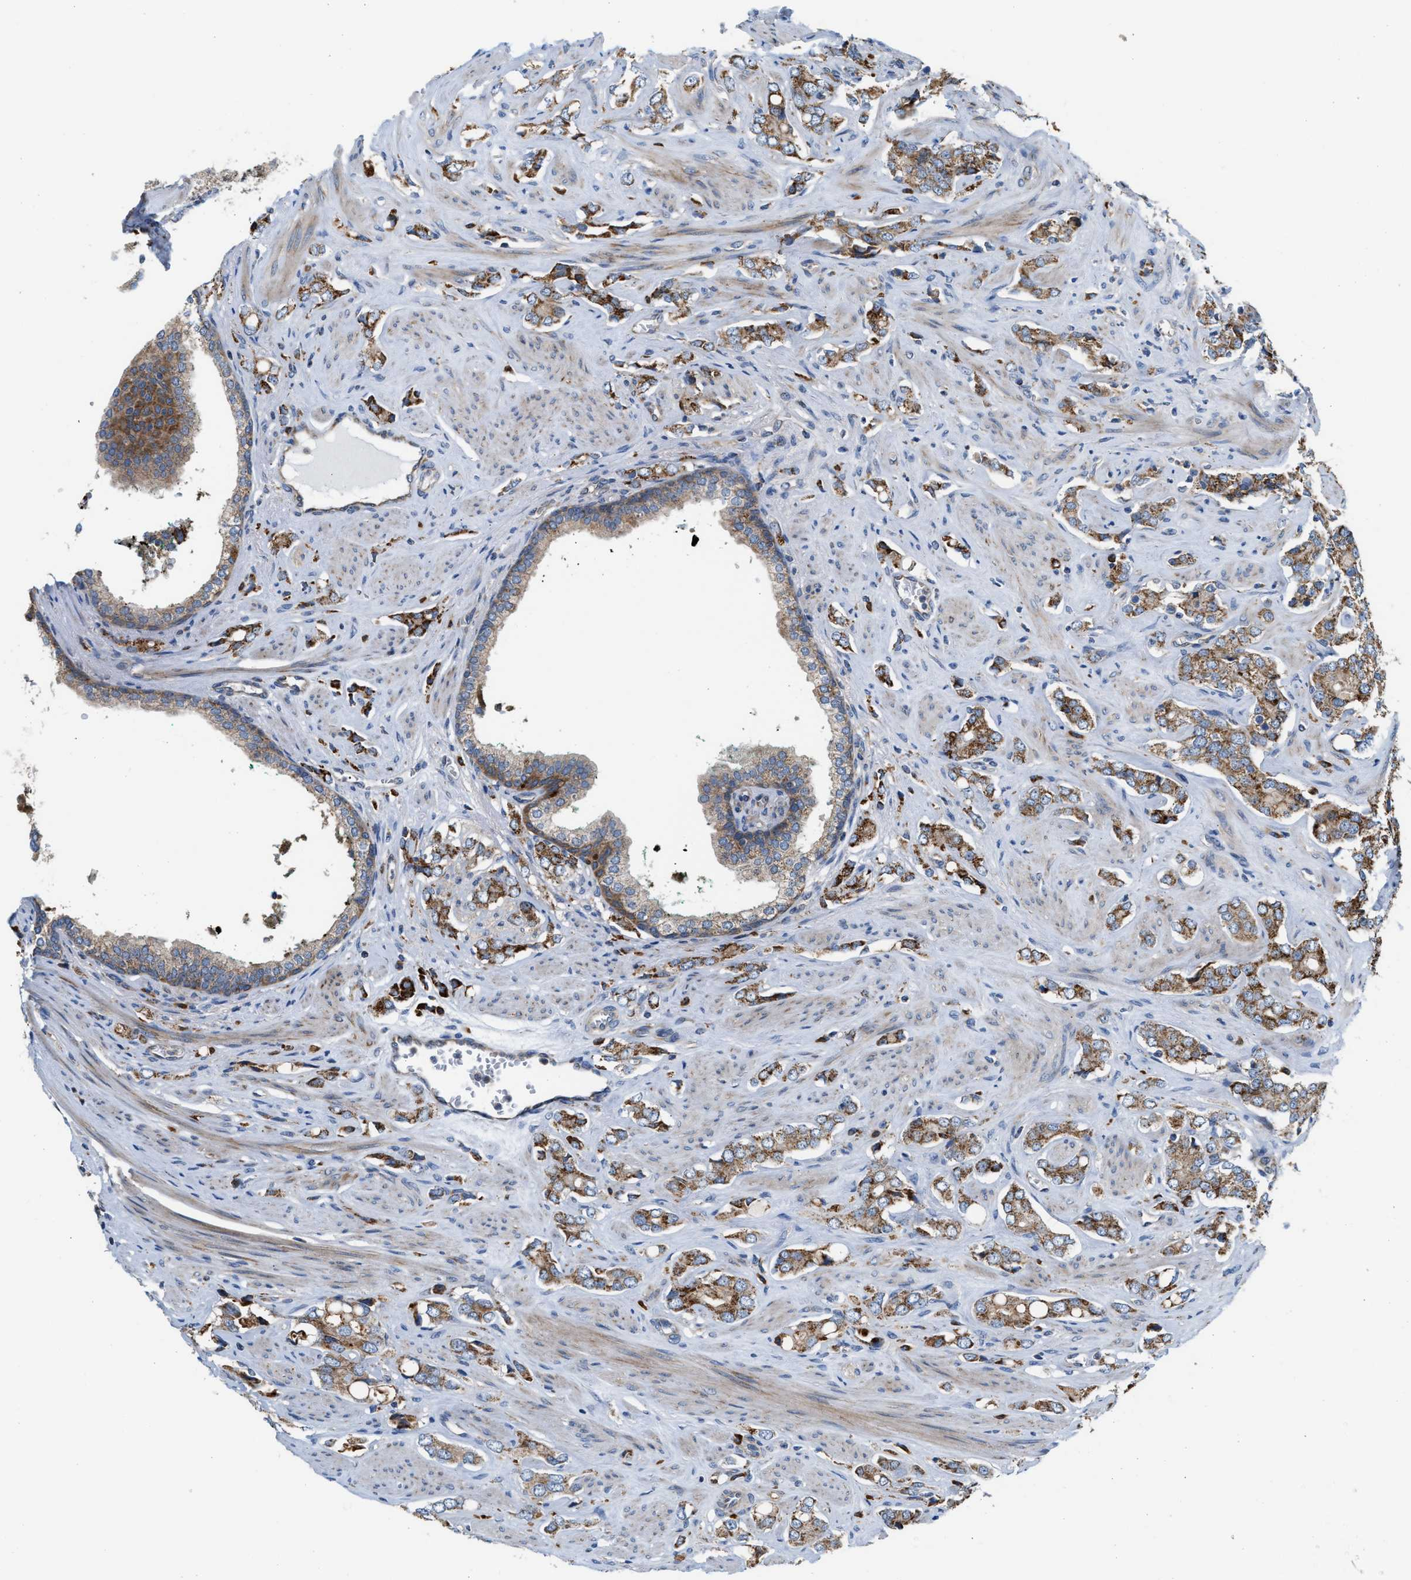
{"staining": {"intensity": "strong", "quantity": ">75%", "location": "cytoplasmic/membranous"}, "tissue": "prostate cancer", "cell_type": "Tumor cells", "image_type": "cancer", "snomed": [{"axis": "morphology", "description": "Adenocarcinoma, High grade"}, {"axis": "topography", "description": "Prostate"}], "caption": "Prostate cancer (high-grade adenocarcinoma) stained with DAB (3,3'-diaminobenzidine) immunohistochemistry demonstrates high levels of strong cytoplasmic/membranous staining in approximately >75% of tumor cells.", "gene": "PDCL", "patient": {"sex": "male", "age": 52}}